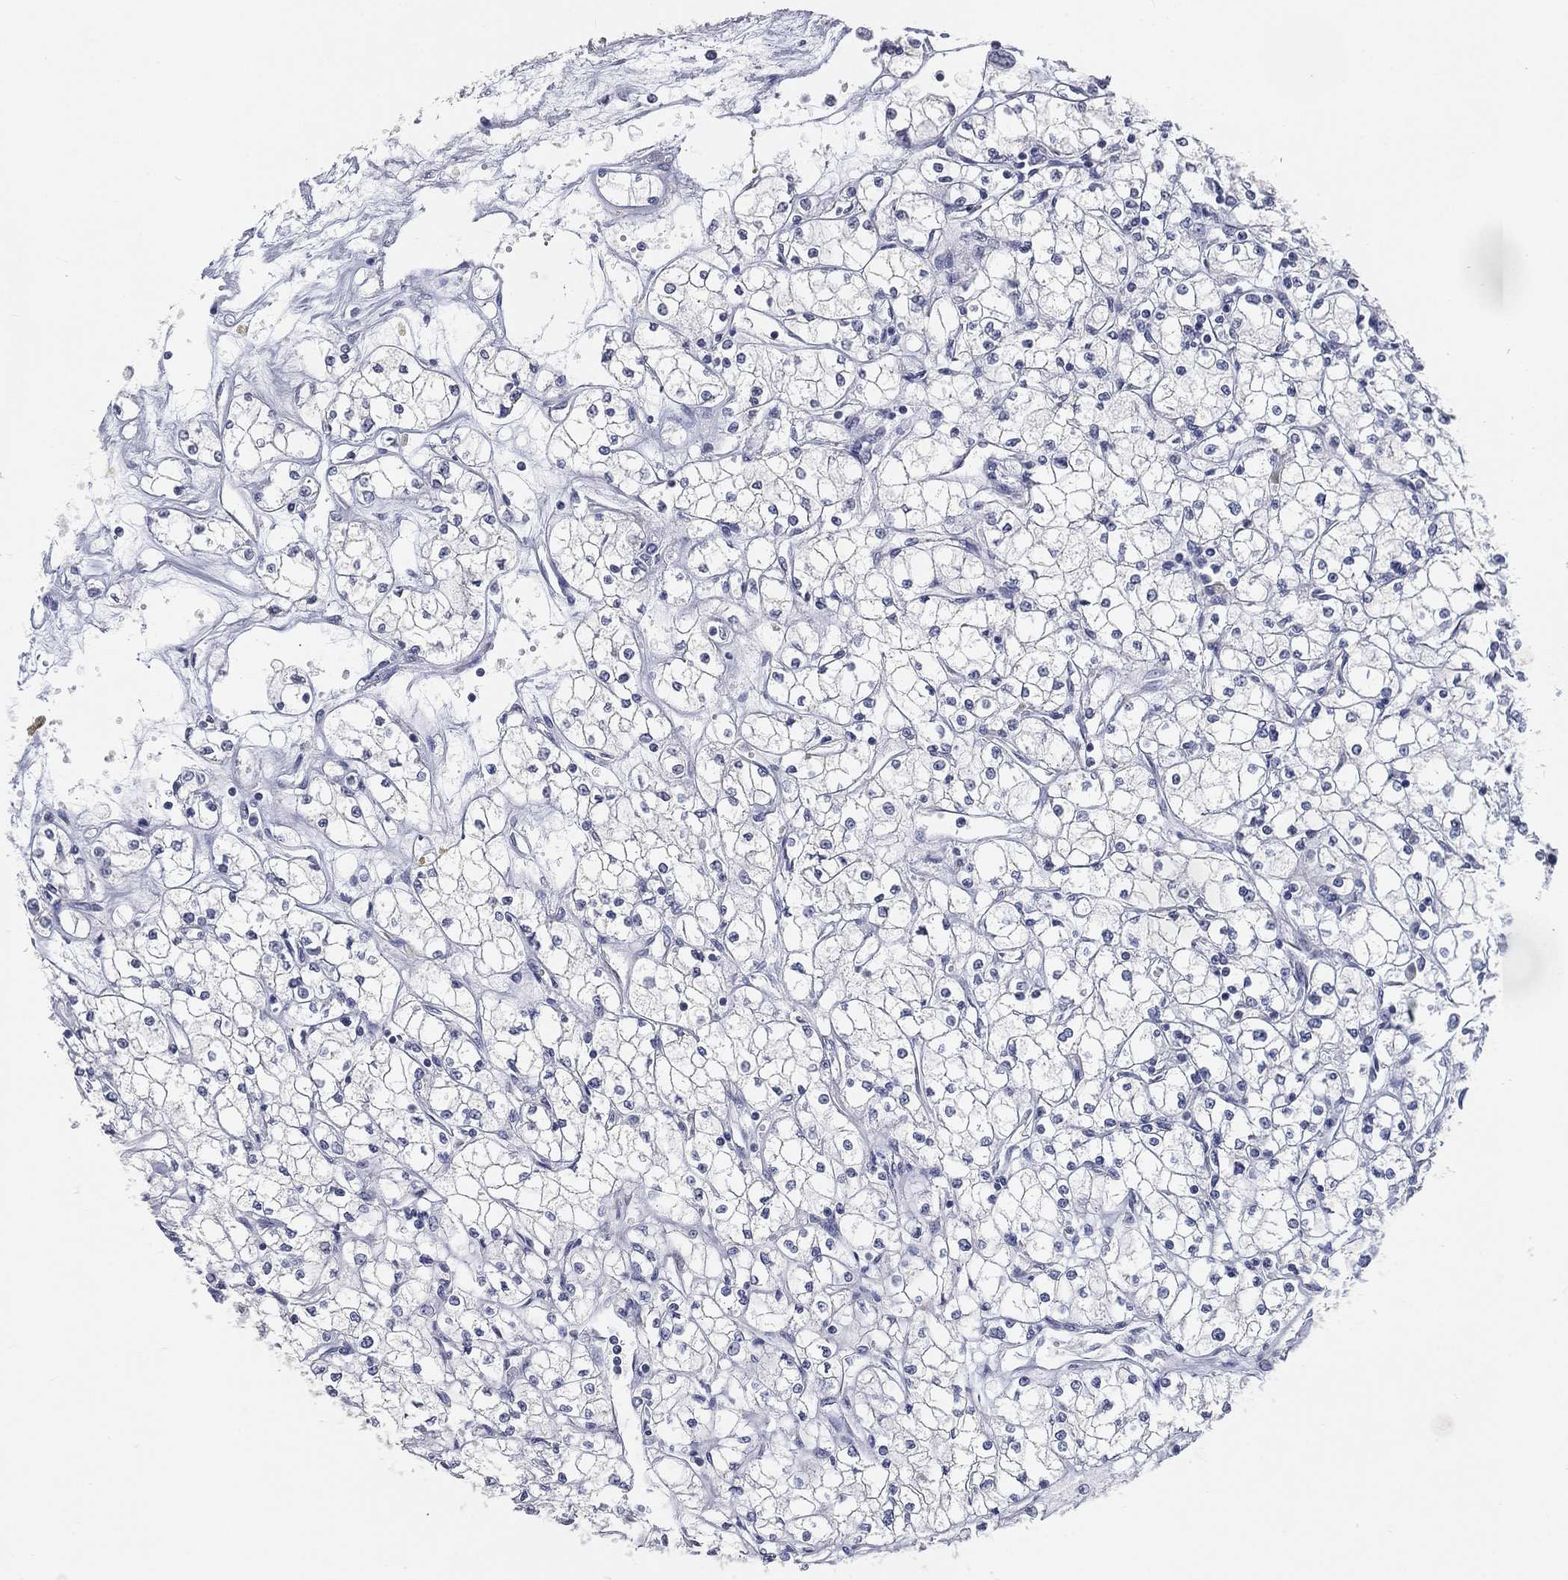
{"staining": {"intensity": "negative", "quantity": "none", "location": "none"}, "tissue": "renal cancer", "cell_type": "Tumor cells", "image_type": "cancer", "snomed": [{"axis": "morphology", "description": "Adenocarcinoma, NOS"}, {"axis": "topography", "description": "Kidney"}], "caption": "IHC photomicrograph of renal adenocarcinoma stained for a protein (brown), which demonstrates no staining in tumor cells.", "gene": "TICAM1", "patient": {"sex": "male", "age": 67}}